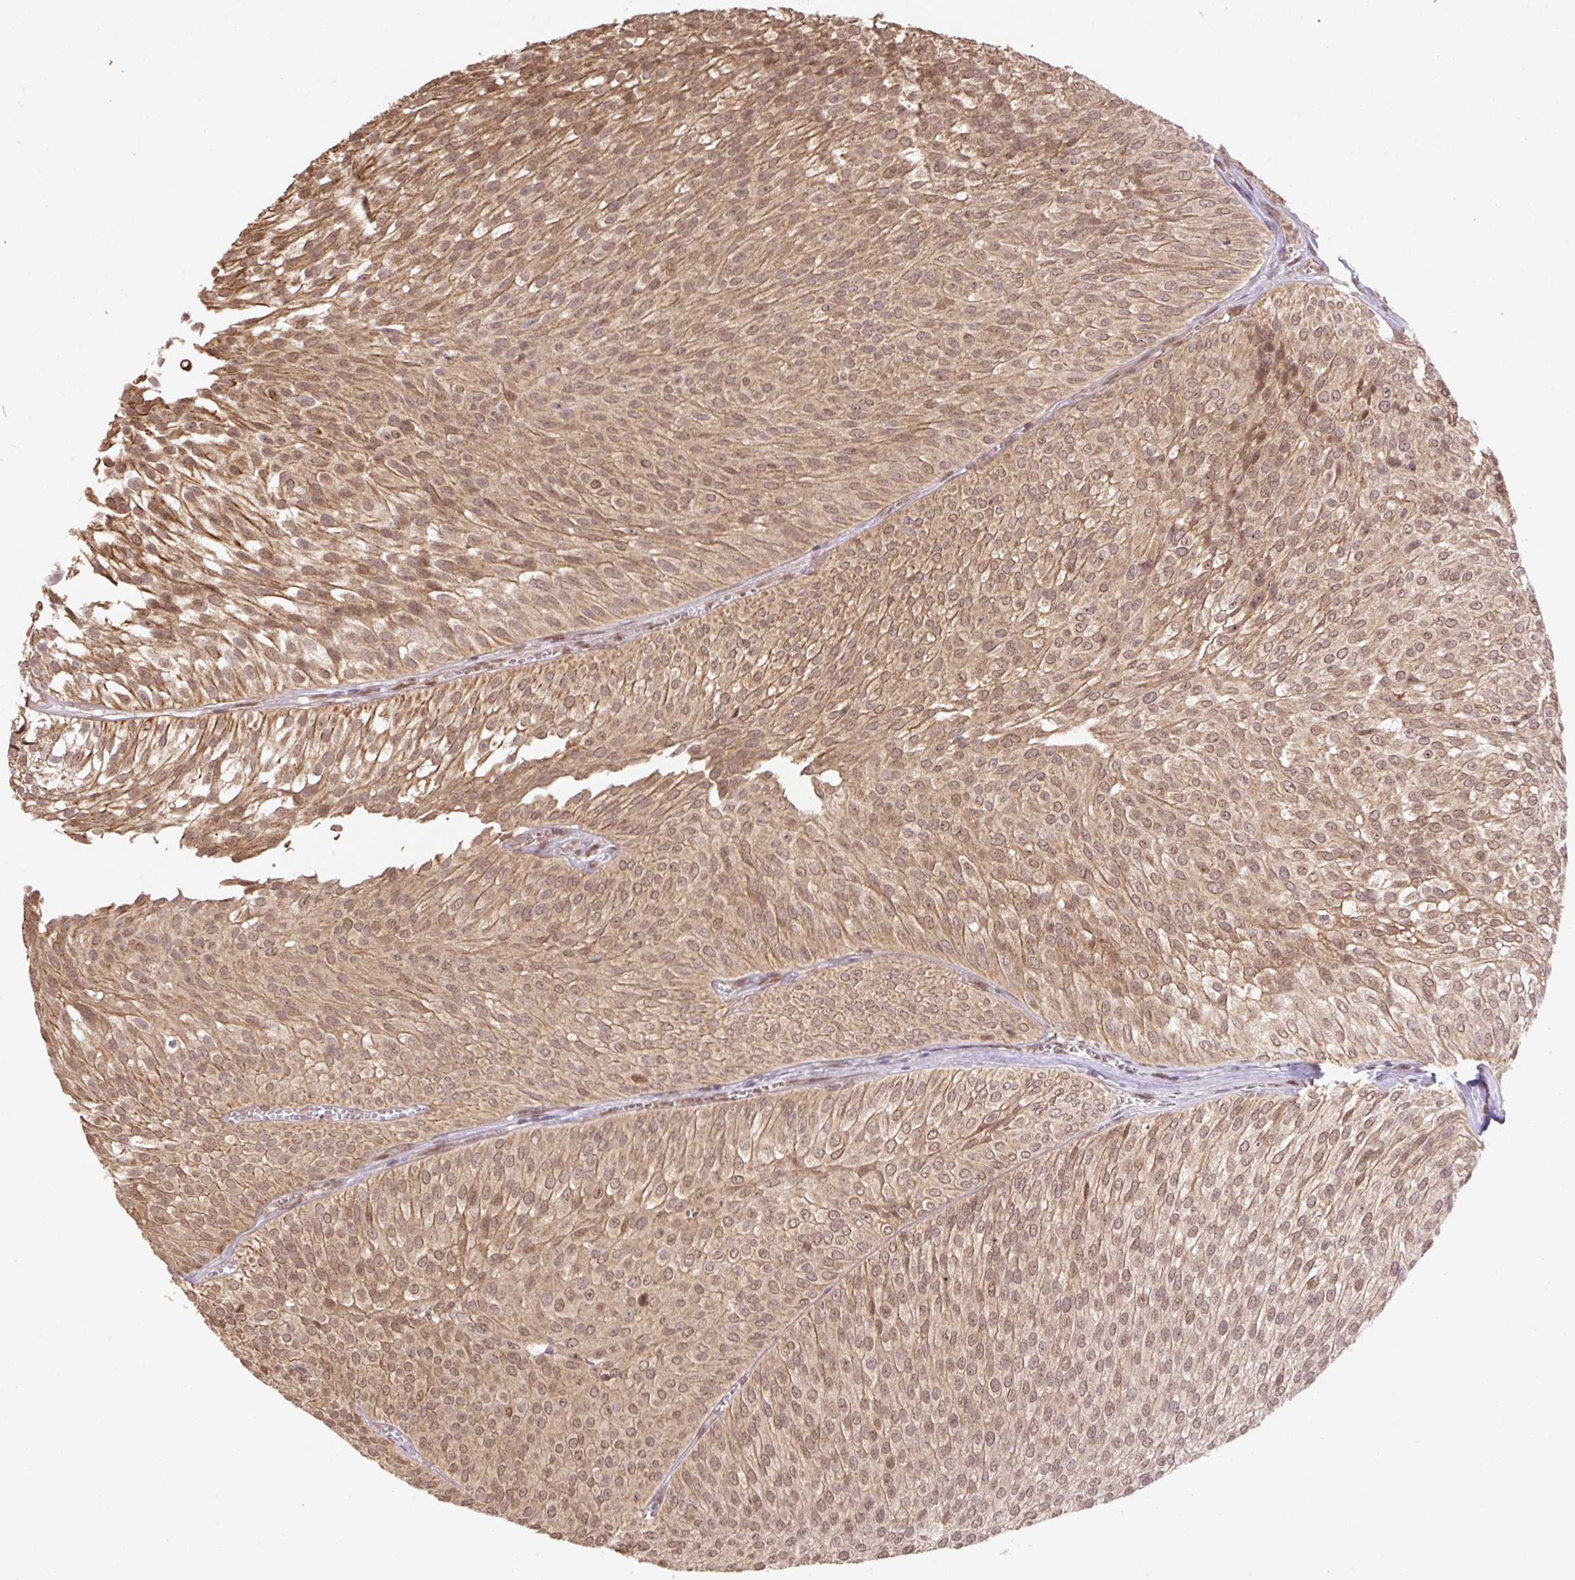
{"staining": {"intensity": "moderate", "quantity": ">75%", "location": "cytoplasmic/membranous,nuclear"}, "tissue": "urothelial cancer", "cell_type": "Tumor cells", "image_type": "cancer", "snomed": [{"axis": "morphology", "description": "Urothelial carcinoma, Low grade"}, {"axis": "topography", "description": "Urinary bladder"}], "caption": "This image displays immunohistochemistry (IHC) staining of urothelial cancer, with medium moderate cytoplasmic/membranous and nuclear staining in about >75% of tumor cells.", "gene": "VPS25", "patient": {"sex": "male", "age": 91}}